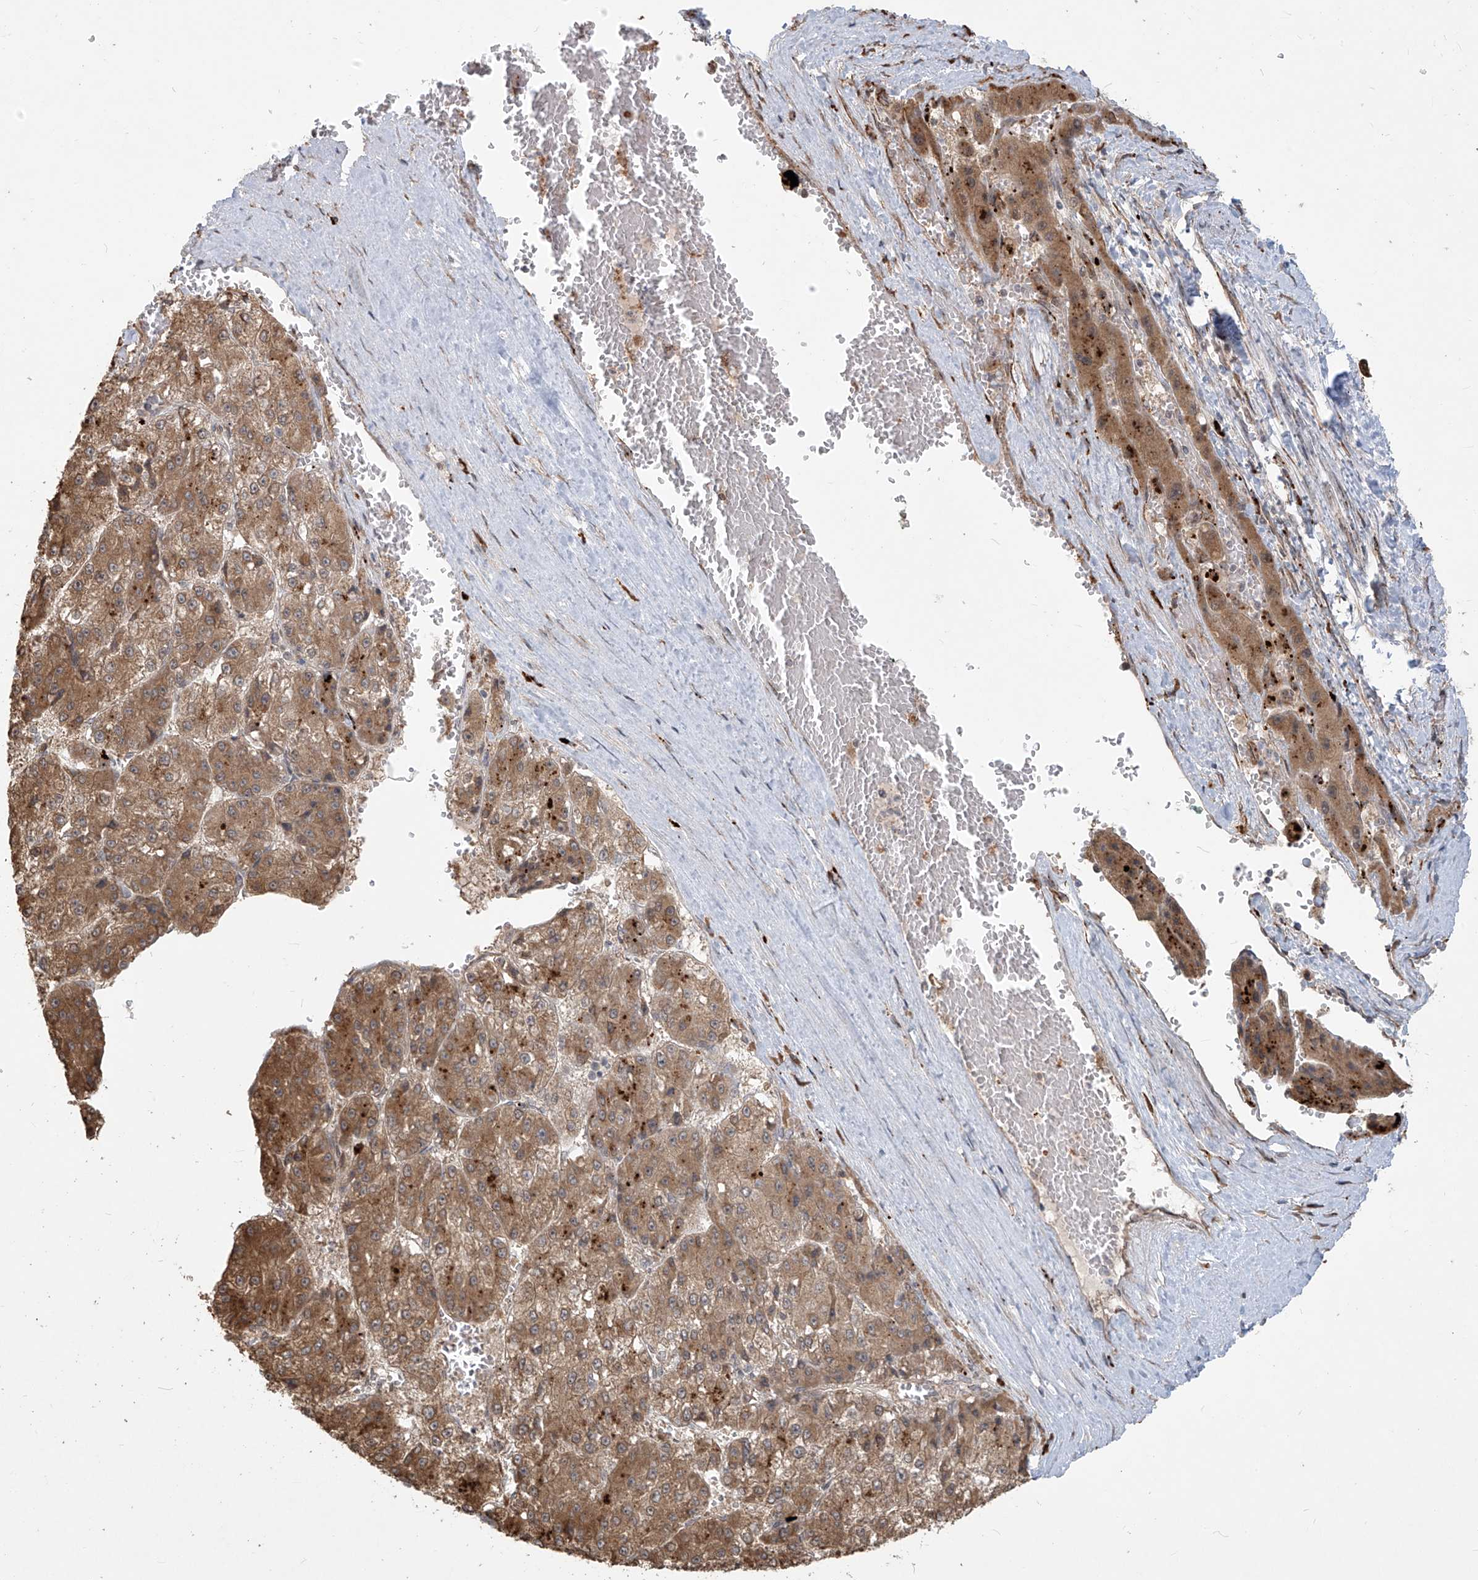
{"staining": {"intensity": "moderate", "quantity": ">75%", "location": "cytoplasmic/membranous"}, "tissue": "liver cancer", "cell_type": "Tumor cells", "image_type": "cancer", "snomed": [{"axis": "morphology", "description": "Carcinoma, Hepatocellular, NOS"}, {"axis": "topography", "description": "Liver"}], "caption": "Brown immunohistochemical staining in hepatocellular carcinoma (liver) demonstrates moderate cytoplasmic/membranous expression in approximately >75% of tumor cells.", "gene": "PLEKHM3", "patient": {"sex": "female", "age": 73}}